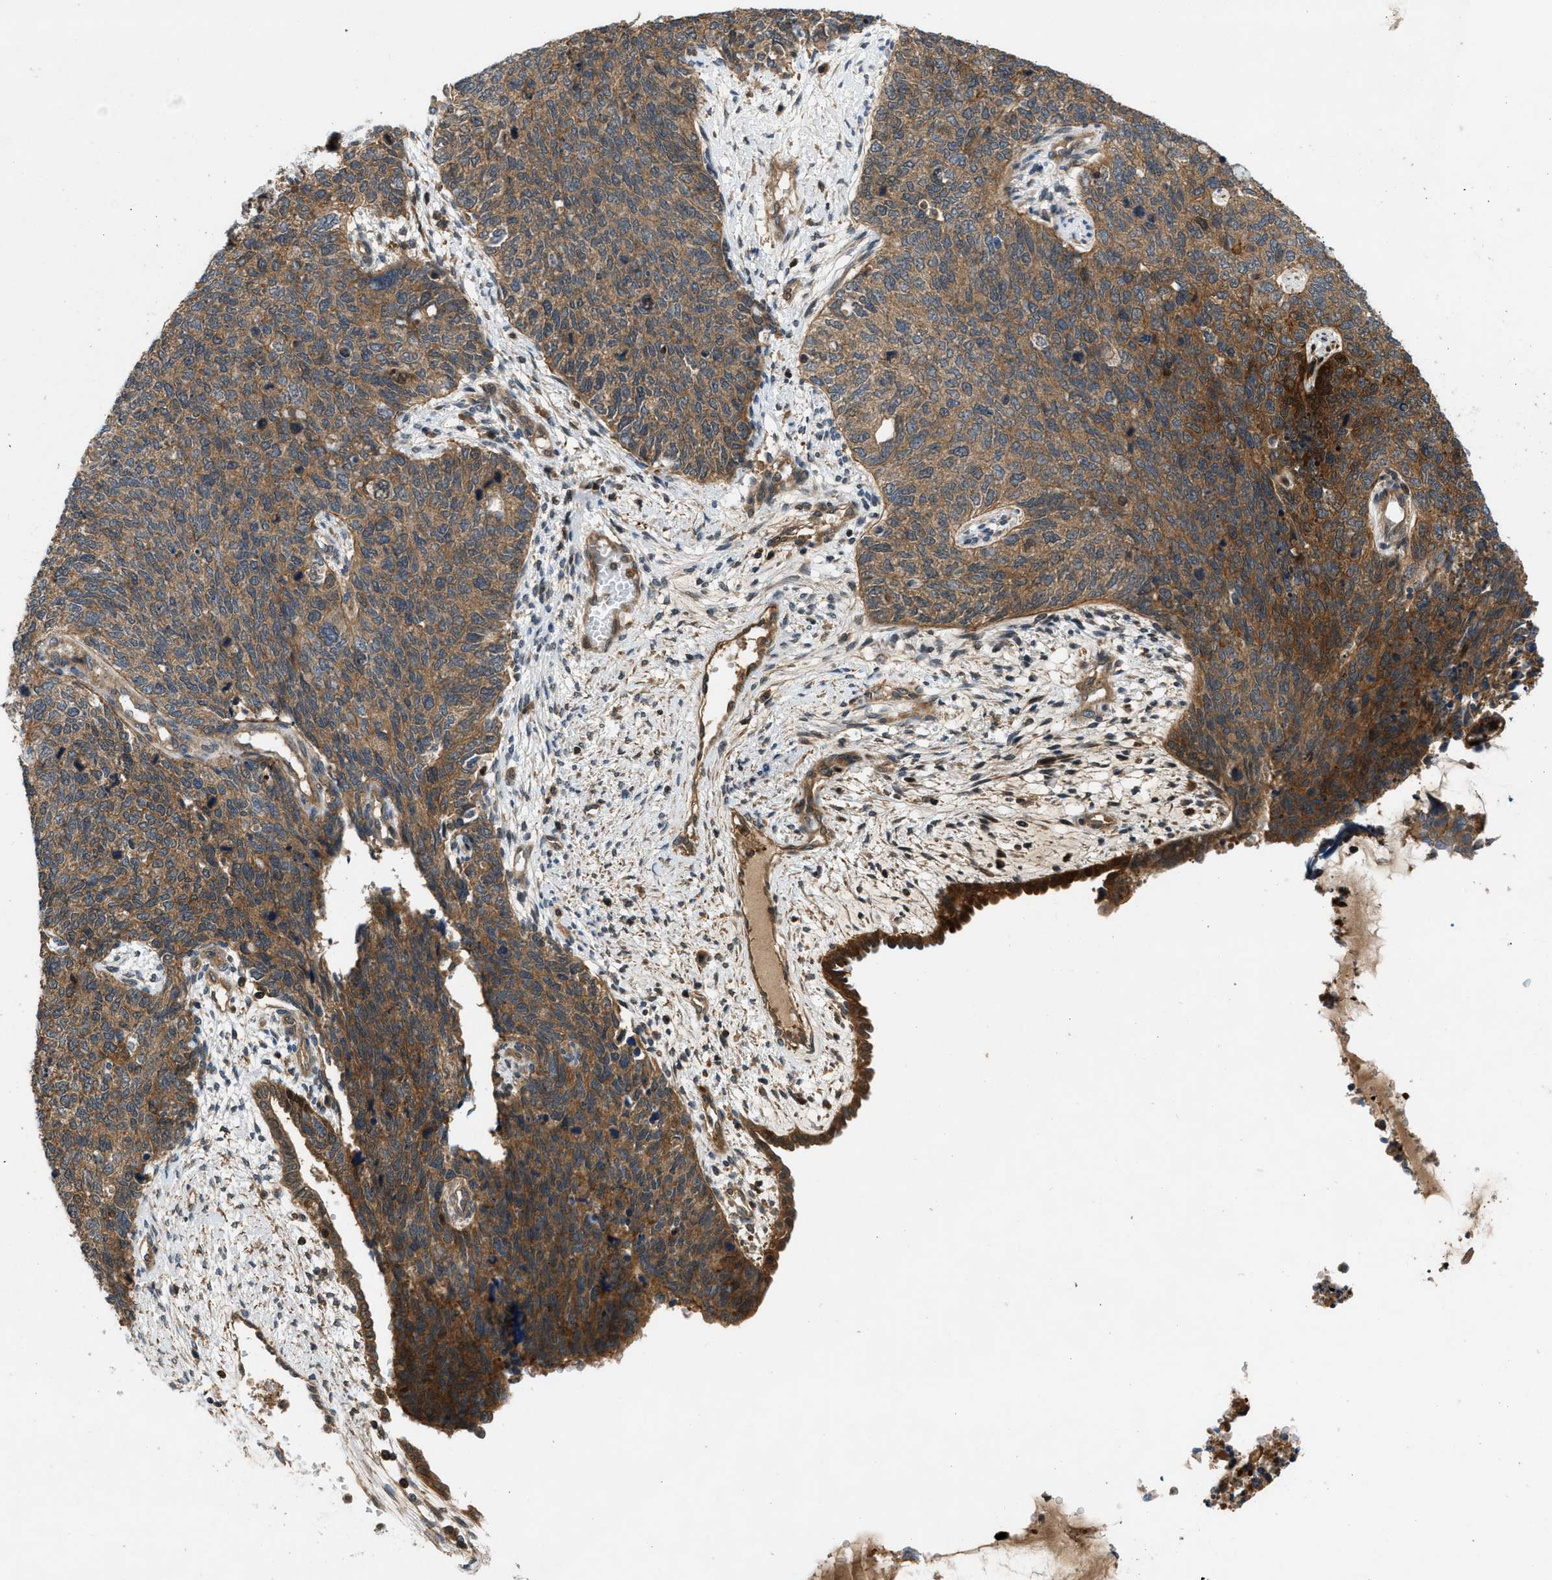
{"staining": {"intensity": "moderate", "quantity": ">75%", "location": "cytoplasmic/membranous"}, "tissue": "cervical cancer", "cell_type": "Tumor cells", "image_type": "cancer", "snomed": [{"axis": "morphology", "description": "Squamous cell carcinoma, NOS"}, {"axis": "topography", "description": "Cervix"}], "caption": "Immunohistochemical staining of human cervical cancer (squamous cell carcinoma) exhibits medium levels of moderate cytoplasmic/membranous positivity in about >75% of tumor cells.", "gene": "GPR31", "patient": {"sex": "female", "age": 63}}